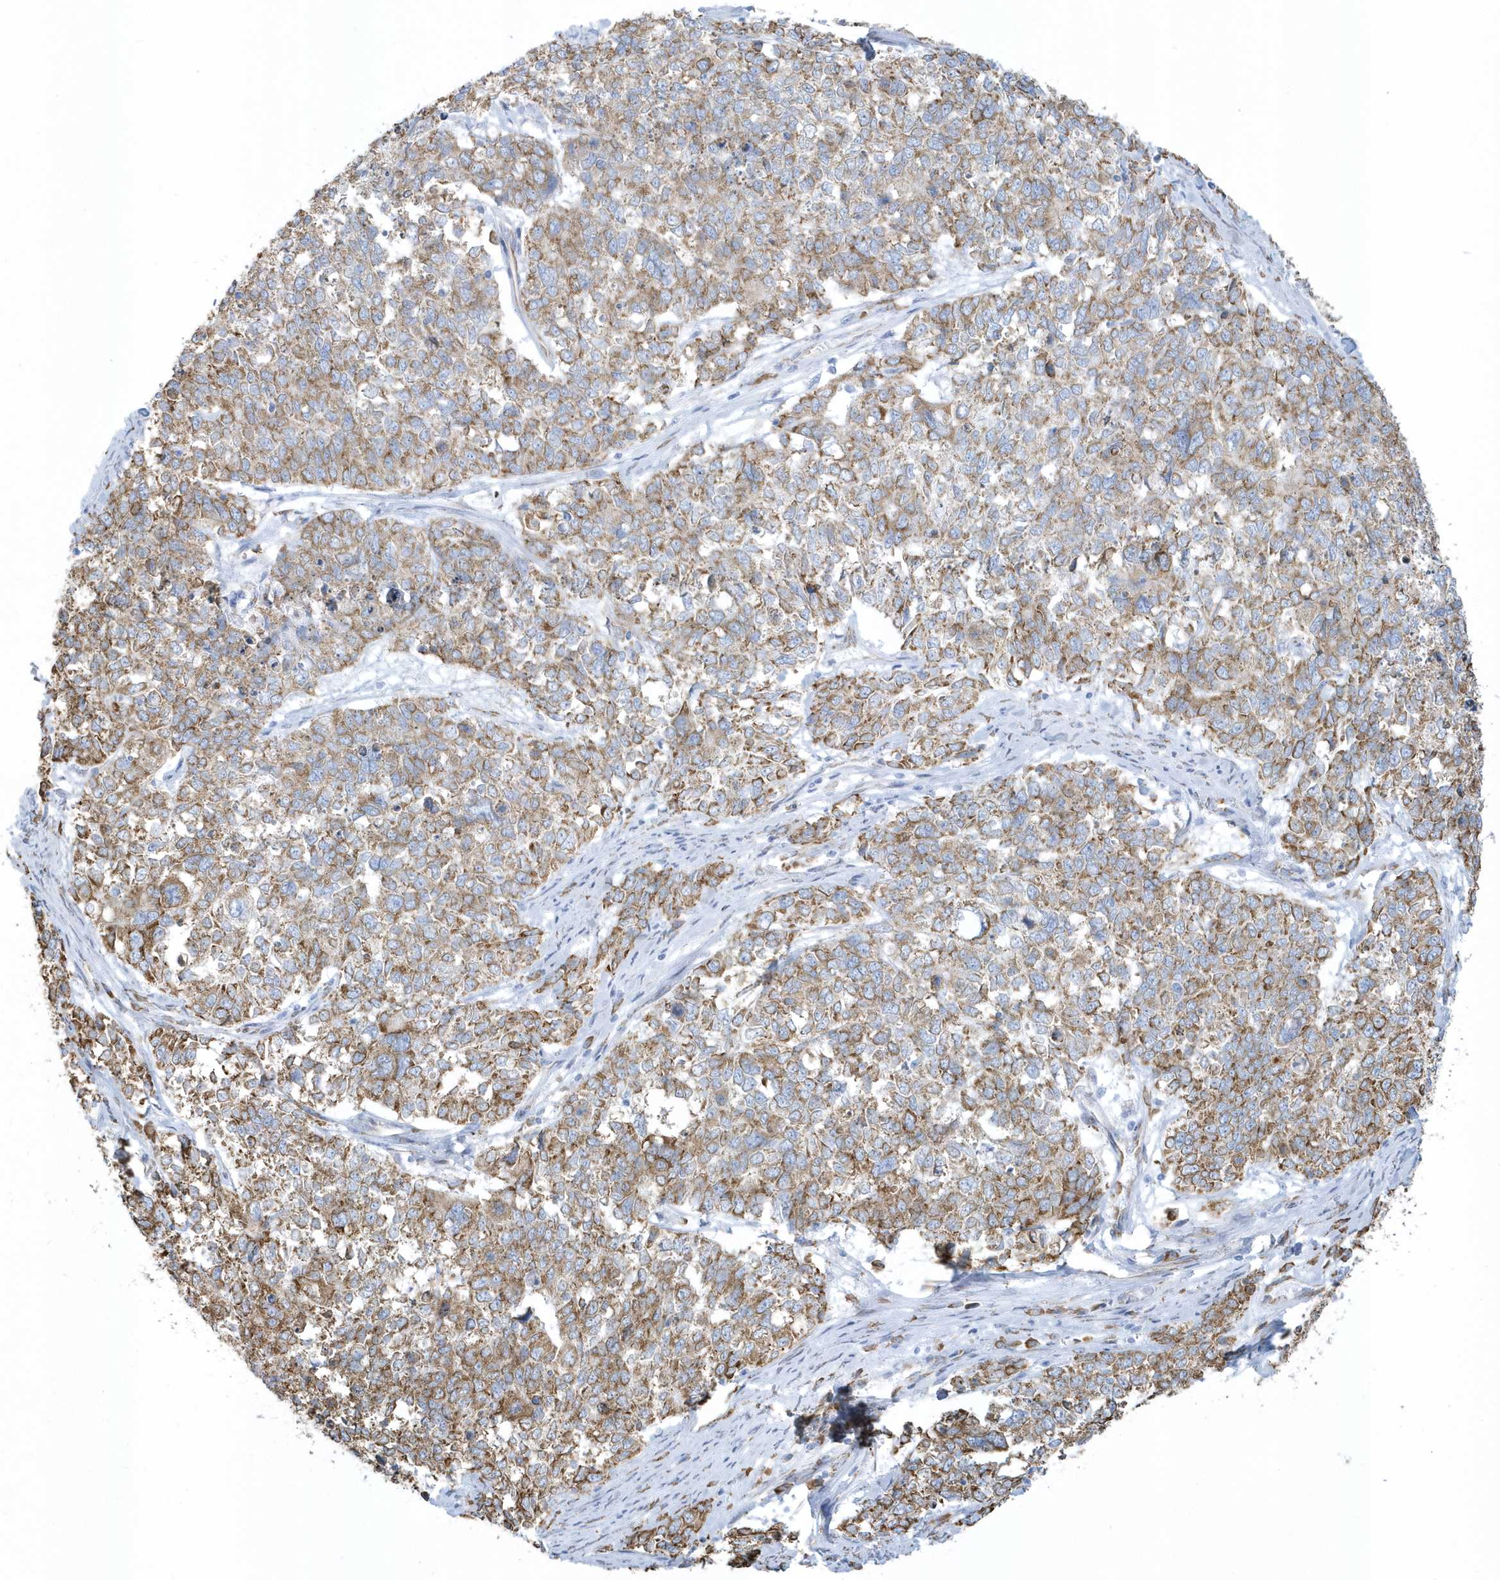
{"staining": {"intensity": "moderate", "quantity": ">75%", "location": "cytoplasmic/membranous"}, "tissue": "cervical cancer", "cell_type": "Tumor cells", "image_type": "cancer", "snomed": [{"axis": "morphology", "description": "Squamous cell carcinoma, NOS"}, {"axis": "topography", "description": "Cervix"}], "caption": "Brown immunohistochemical staining in cervical cancer demonstrates moderate cytoplasmic/membranous expression in approximately >75% of tumor cells. The protein of interest is stained brown, and the nuclei are stained in blue (DAB IHC with brightfield microscopy, high magnification).", "gene": "DCAF1", "patient": {"sex": "female", "age": 63}}